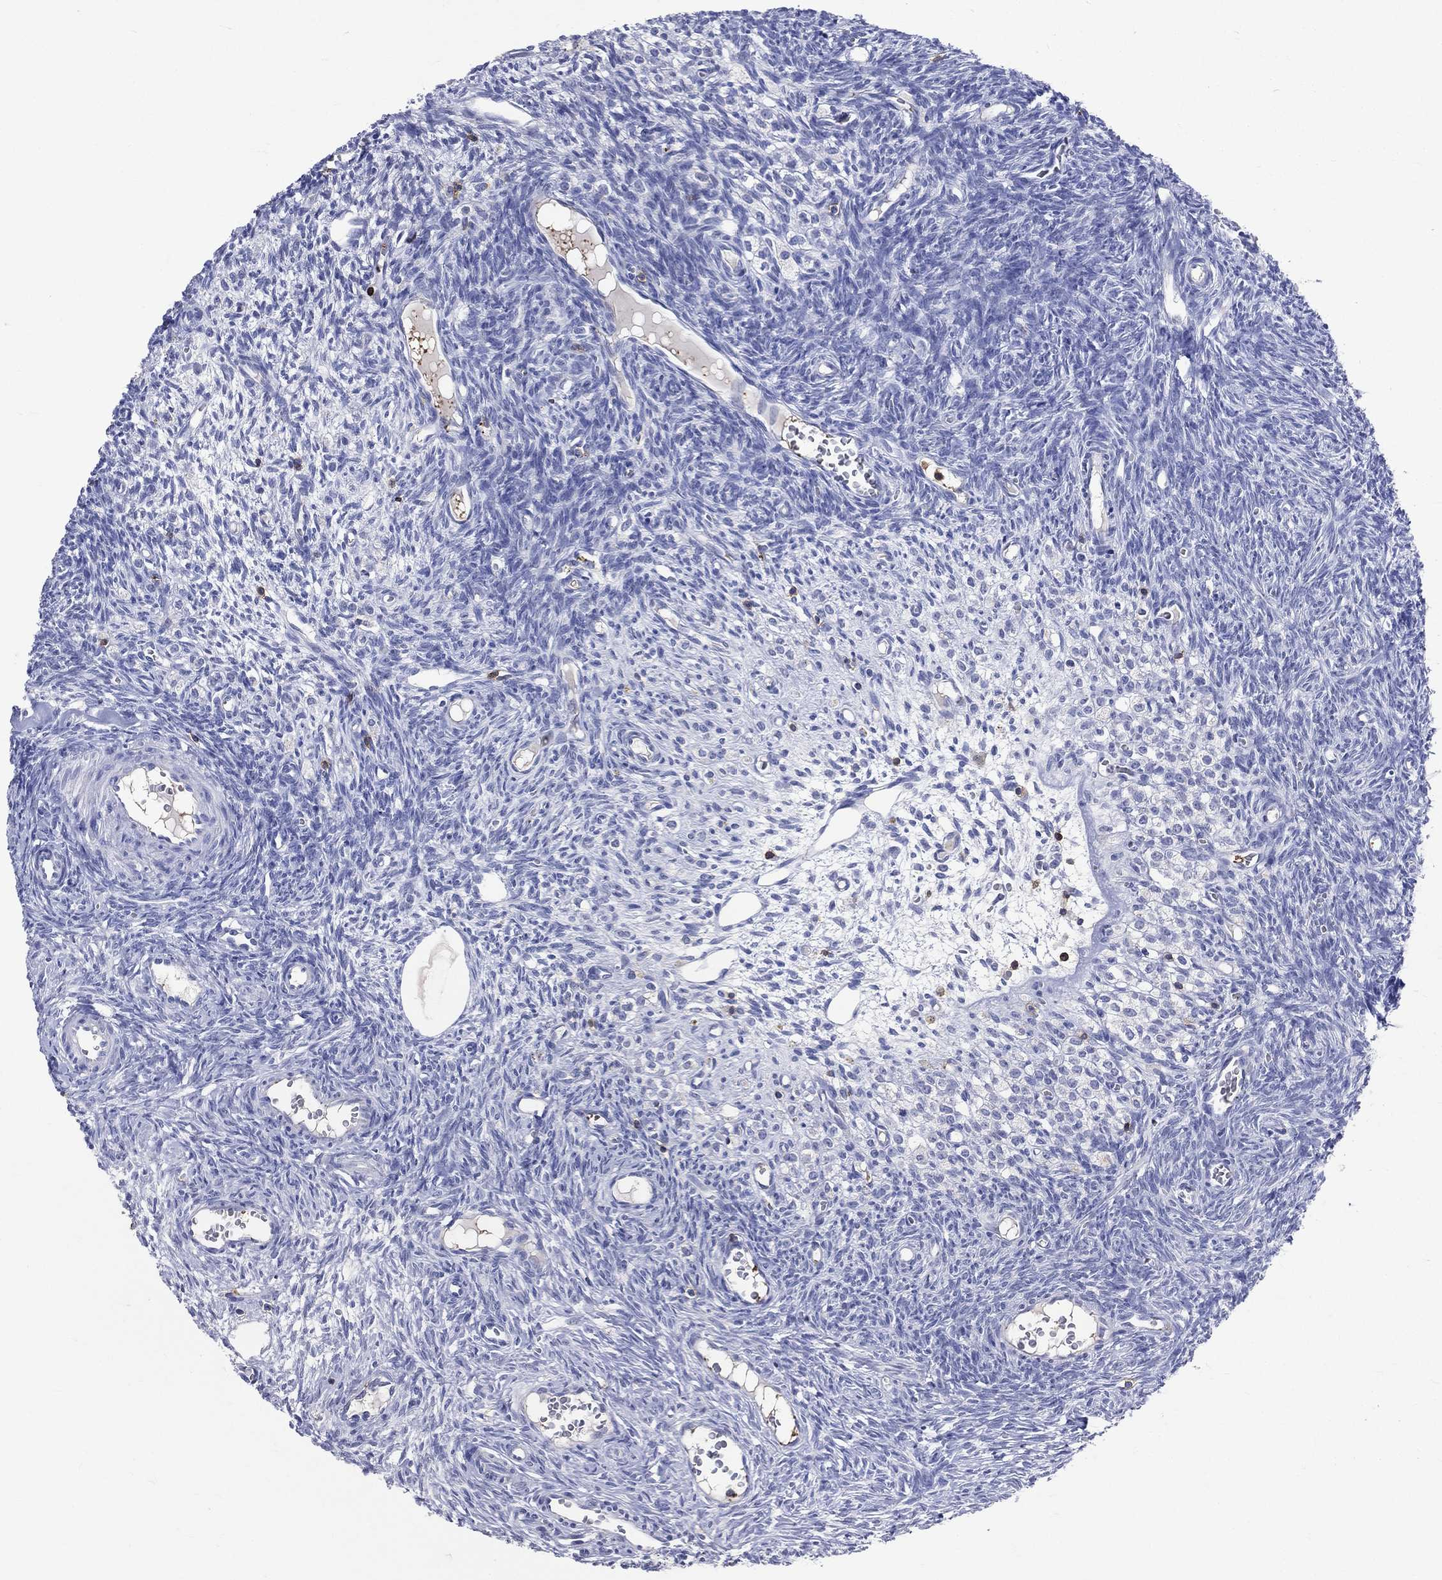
{"staining": {"intensity": "negative", "quantity": "none", "location": "none"}, "tissue": "ovary", "cell_type": "Follicle cells", "image_type": "normal", "snomed": [{"axis": "morphology", "description": "Normal tissue, NOS"}, {"axis": "topography", "description": "Ovary"}], "caption": "The photomicrograph demonstrates no significant staining in follicle cells of ovary. (Stains: DAB (3,3'-diaminobenzidine) IHC with hematoxylin counter stain, Microscopy: brightfield microscopy at high magnification).", "gene": "LAT", "patient": {"sex": "female", "age": 27}}